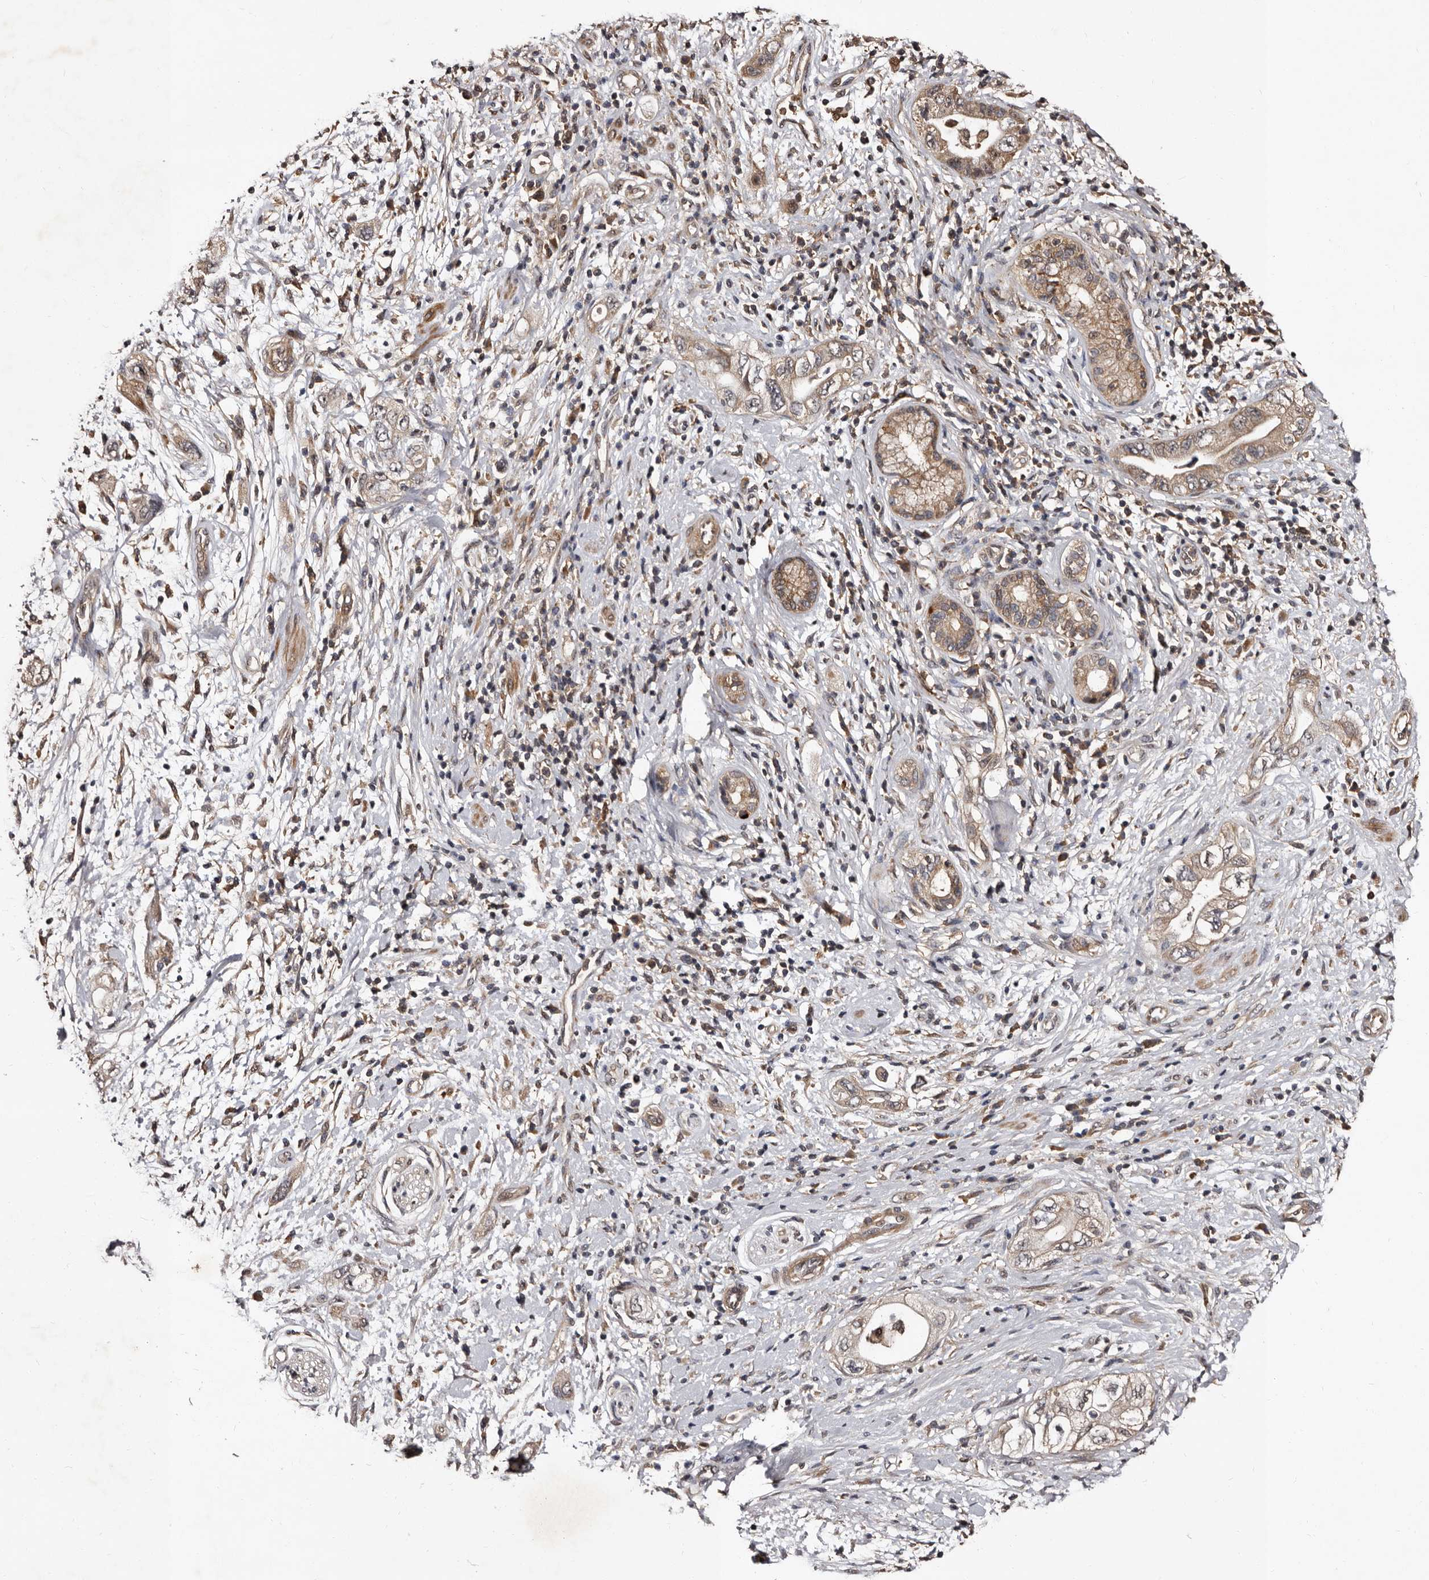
{"staining": {"intensity": "moderate", "quantity": "<25%", "location": "cytoplasmic/membranous"}, "tissue": "pancreatic cancer", "cell_type": "Tumor cells", "image_type": "cancer", "snomed": [{"axis": "morphology", "description": "Adenocarcinoma, NOS"}, {"axis": "topography", "description": "Pancreas"}], "caption": "Immunohistochemistry (IHC) image of human pancreatic cancer (adenocarcinoma) stained for a protein (brown), which displays low levels of moderate cytoplasmic/membranous expression in about <25% of tumor cells.", "gene": "MKRN3", "patient": {"sex": "female", "age": 73}}